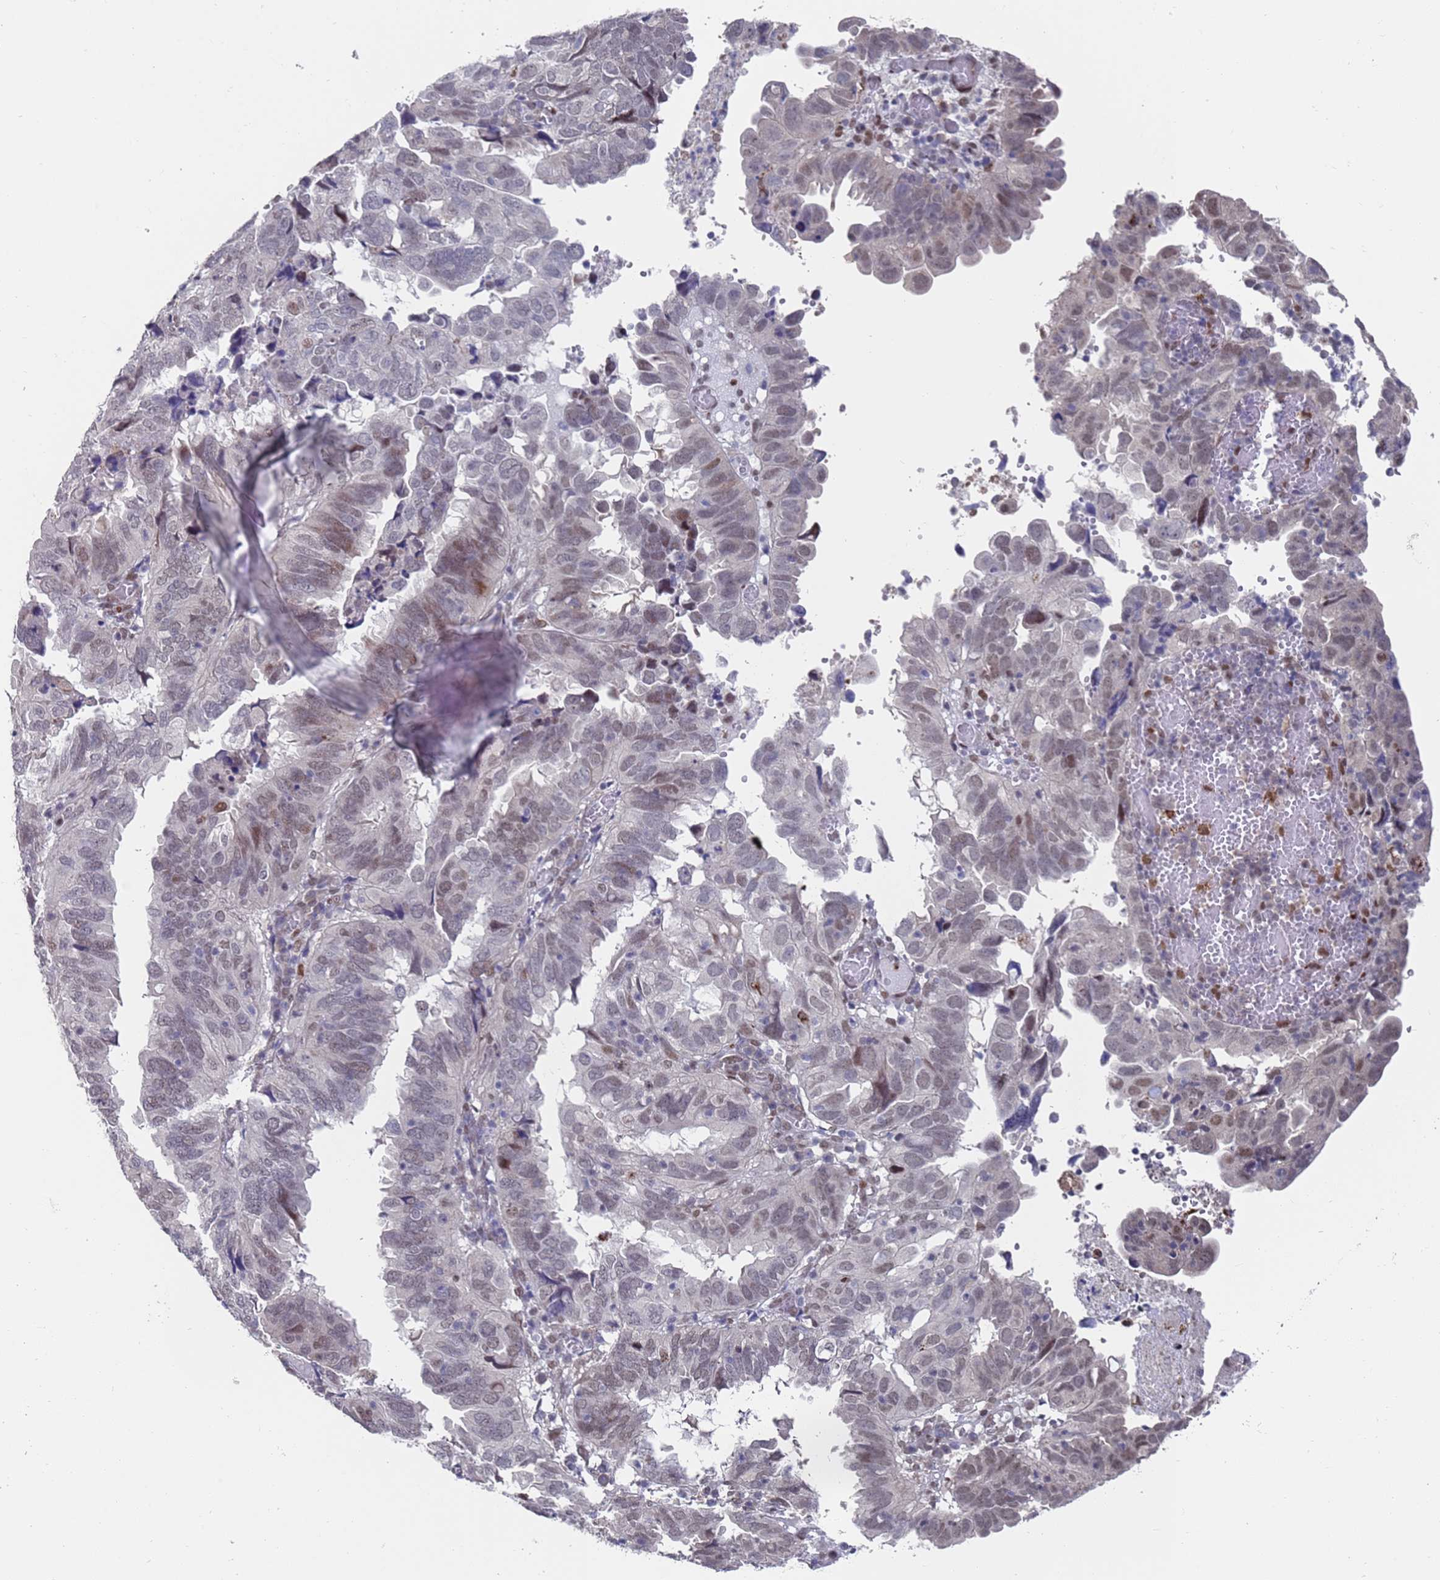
{"staining": {"intensity": "weak", "quantity": "25%-75%", "location": "nuclear"}, "tissue": "endometrial cancer", "cell_type": "Tumor cells", "image_type": "cancer", "snomed": [{"axis": "morphology", "description": "Adenocarcinoma, NOS"}, {"axis": "topography", "description": "Uterus"}], "caption": "DAB immunohistochemical staining of human endometrial cancer (adenocarcinoma) demonstrates weak nuclear protein staining in about 25%-75% of tumor cells.", "gene": "COPS6", "patient": {"sex": "female", "age": 77}}